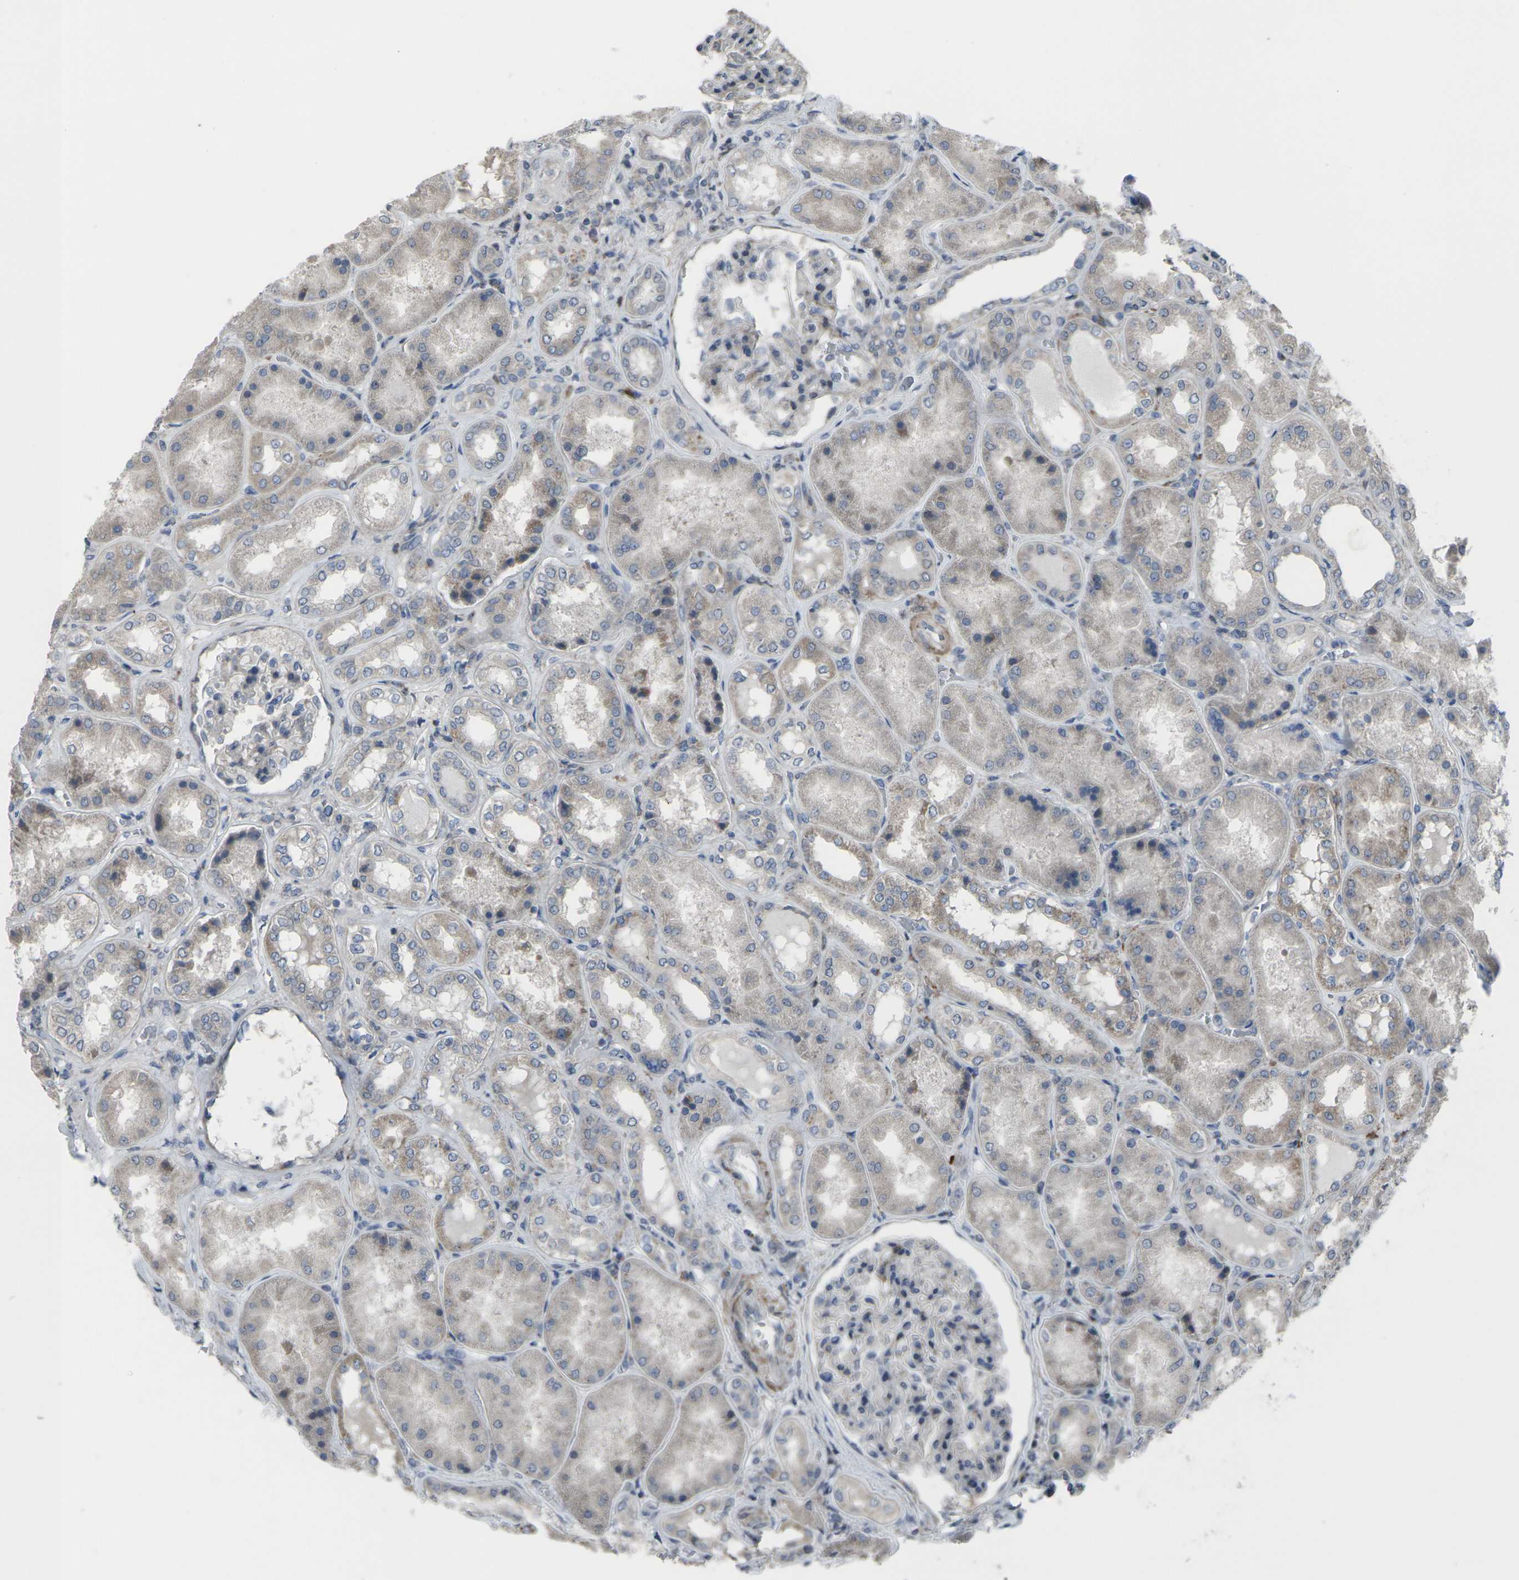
{"staining": {"intensity": "weak", "quantity": "<25%", "location": "cytoplasmic/membranous"}, "tissue": "kidney", "cell_type": "Cells in glomeruli", "image_type": "normal", "snomed": [{"axis": "morphology", "description": "Normal tissue, NOS"}, {"axis": "topography", "description": "Kidney"}], "caption": "IHC image of normal kidney: human kidney stained with DAB reveals no significant protein expression in cells in glomeruli. Brightfield microscopy of IHC stained with DAB (brown) and hematoxylin (blue), captured at high magnification.", "gene": "CCR10", "patient": {"sex": "female", "age": 56}}